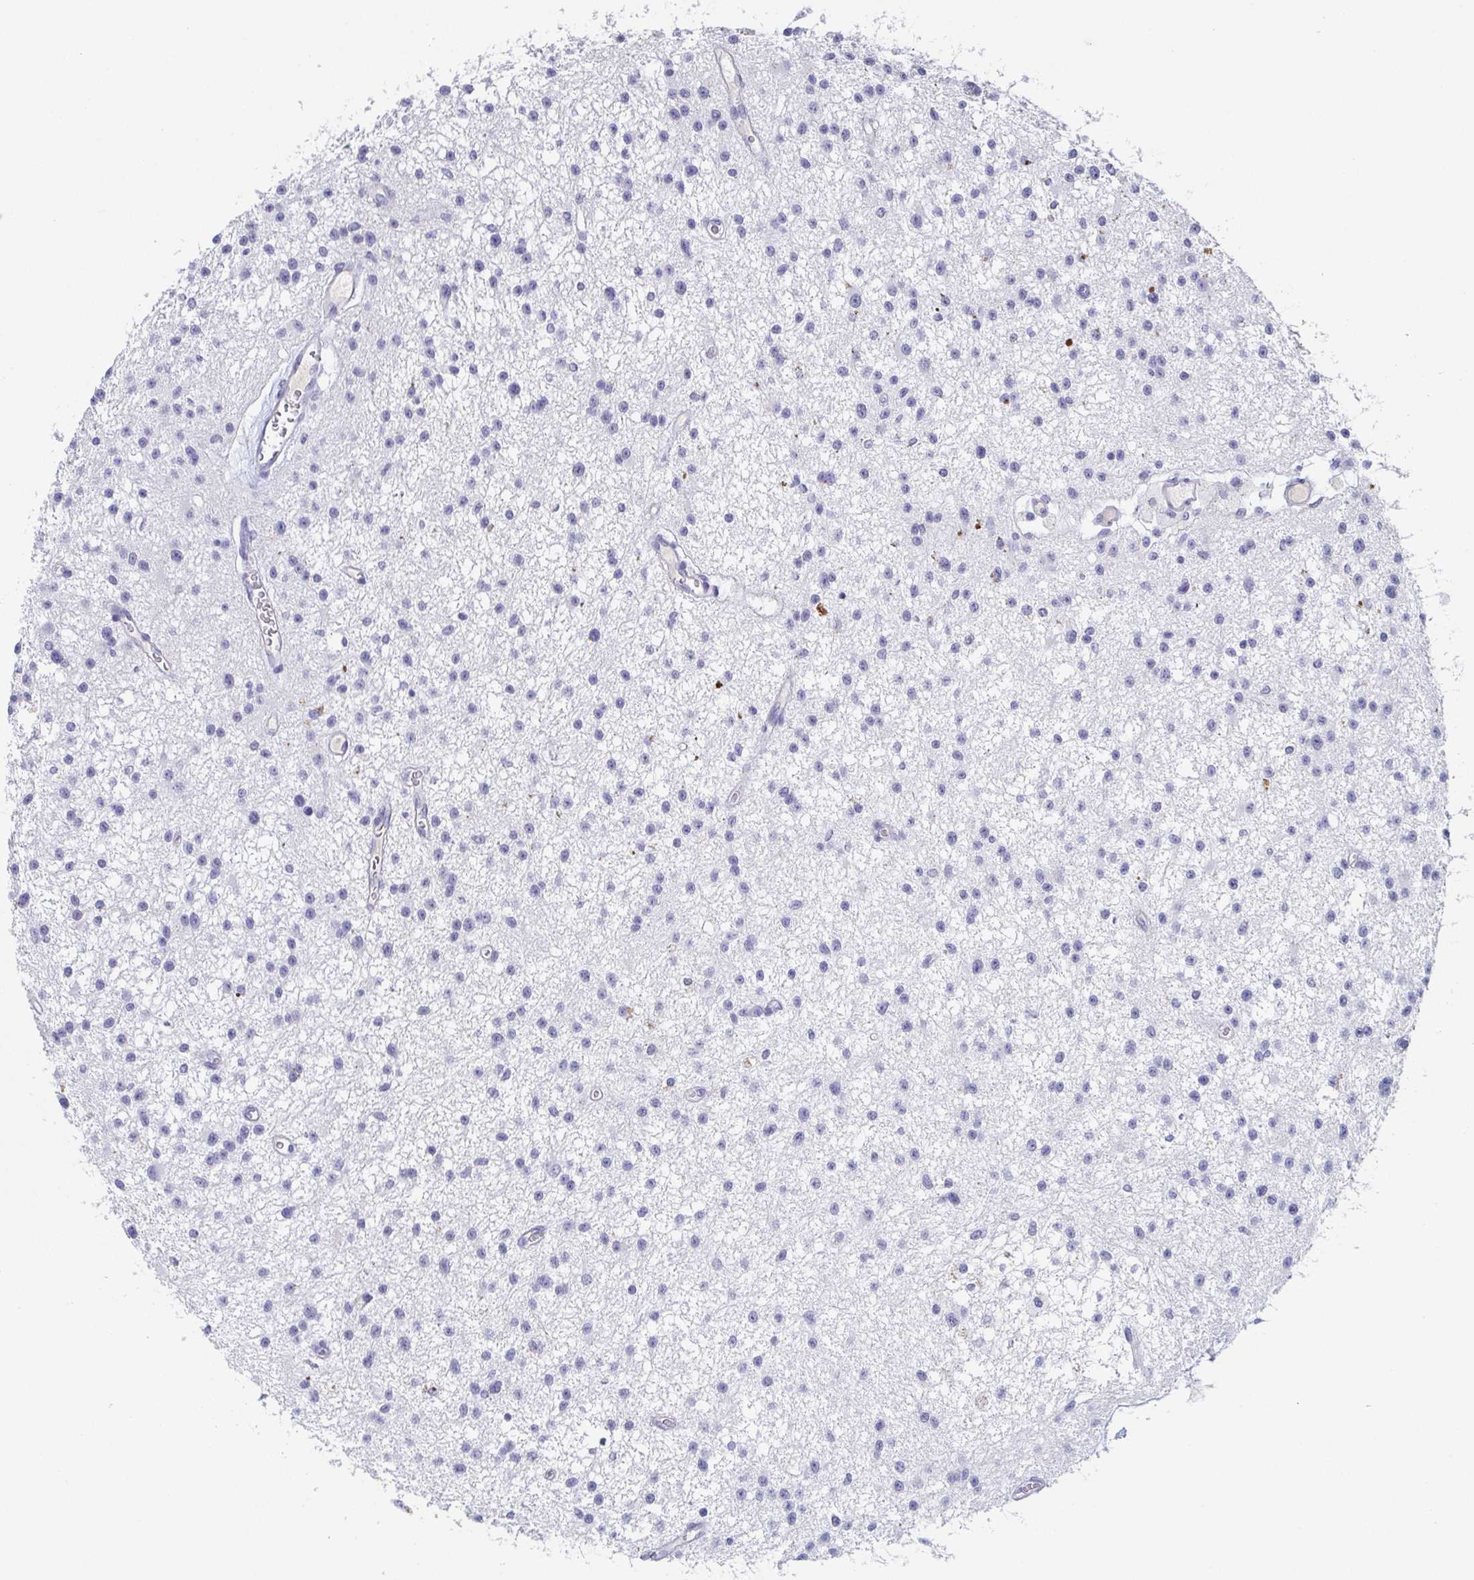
{"staining": {"intensity": "negative", "quantity": "none", "location": "none"}, "tissue": "glioma", "cell_type": "Tumor cells", "image_type": "cancer", "snomed": [{"axis": "morphology", "description": "Glioma, malignant, Low grade"}, {"axis": "topography", "description": "Brain"}], "caption": "Photomicrograph shows no significant protein positivity in tumor cells of glioma.", "gene": "ITLN1", "patient": {"sex": "male", "age": 43}}